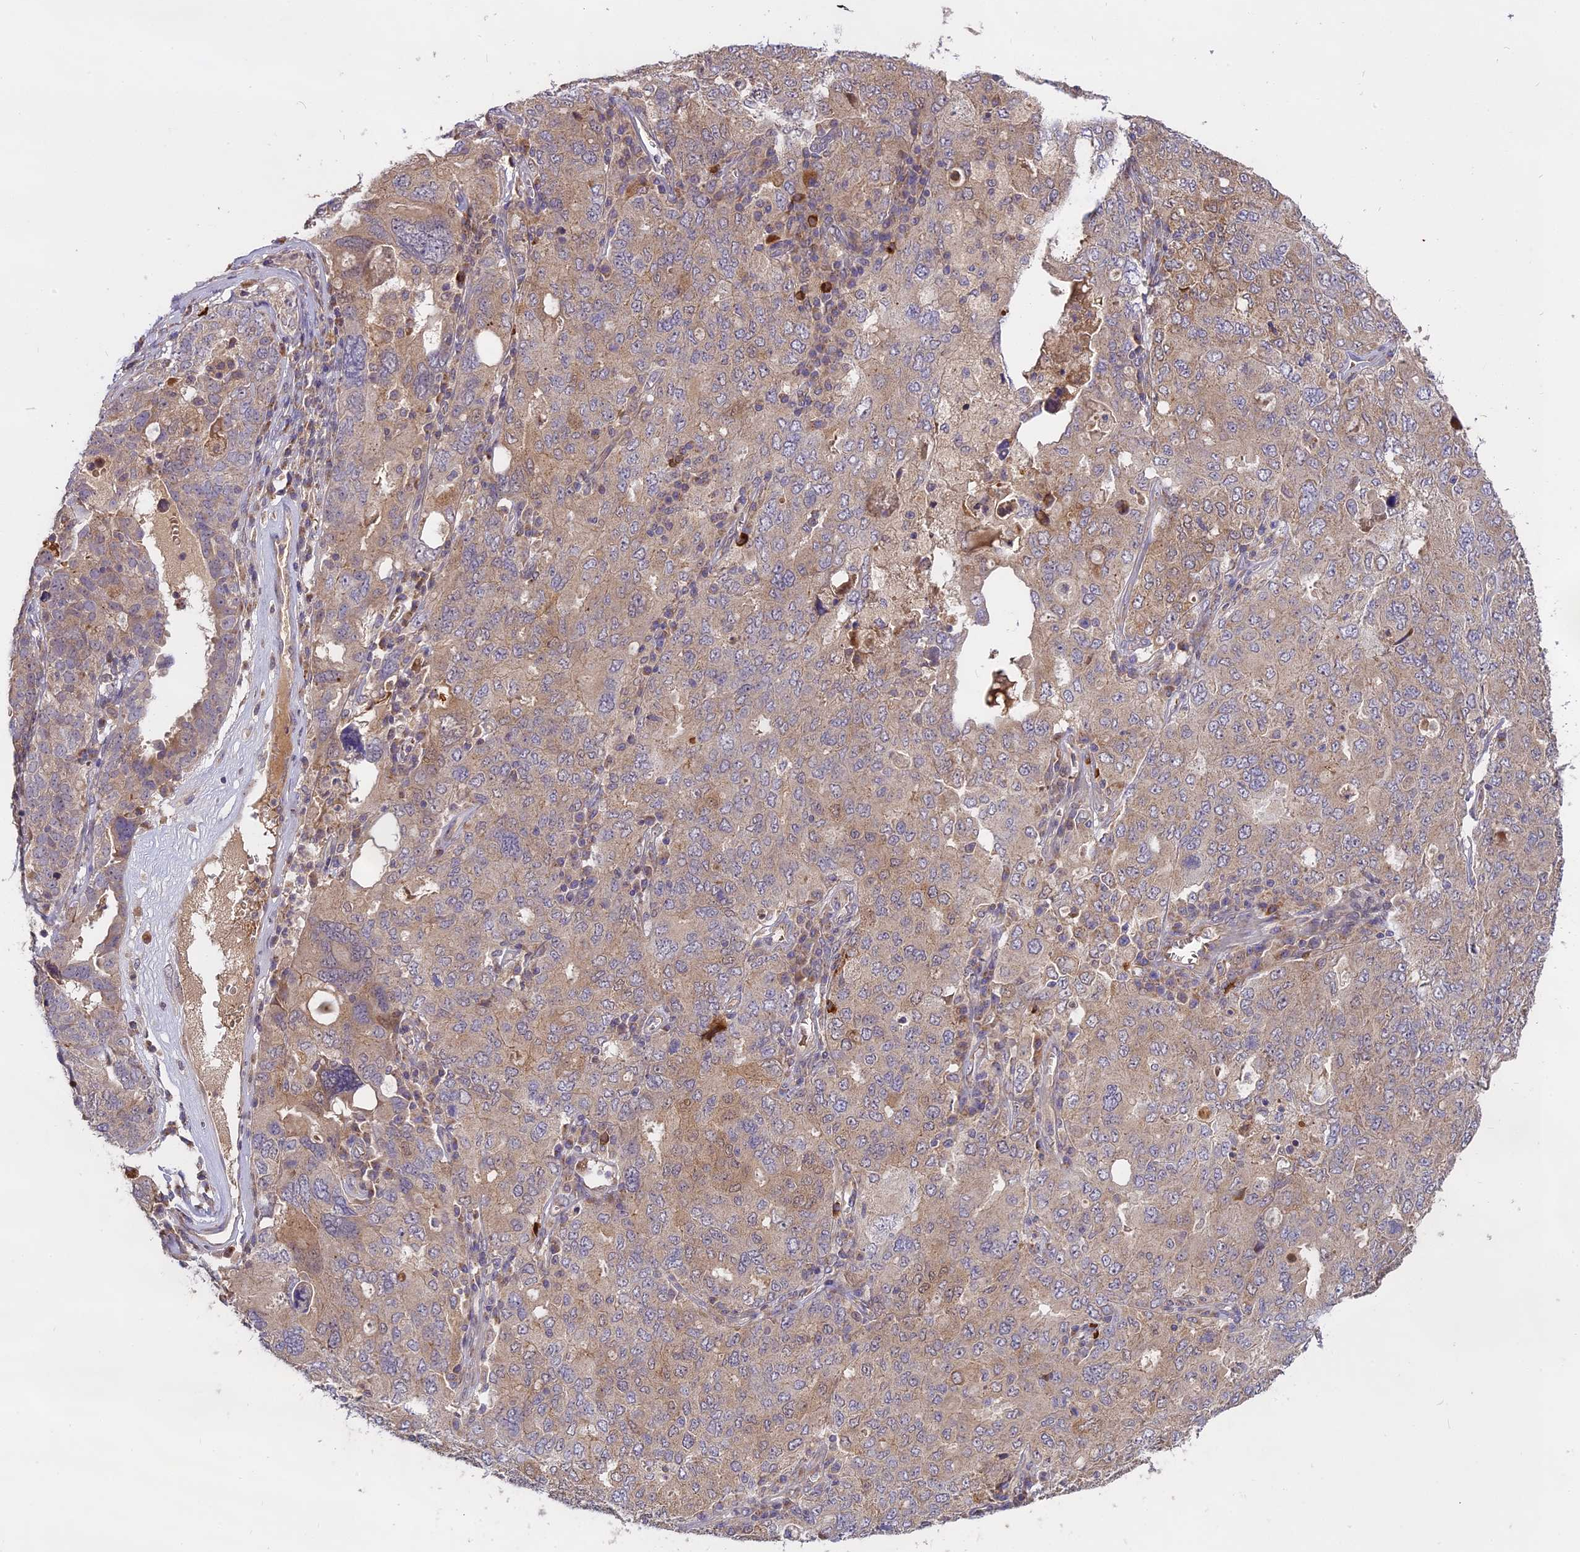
{"staining": {"intensity": "weak", "quantity": "25%-75%", "location": "cytoplasmic/membranous"}, "tissue": "ovarian cancer", "cell_type": "Tumor cells", "image_type": "cancer", "snomed": [{"axis": "morphology", "description": "Carcinoma, endometroid"}, {"axis": "topography", "description": "Ovary"}], "caption": "Endometroid carcinoma (ovarian) stained with a protein marker shows weak staining in tumor cells.", "gene": "MEMO1", "patient": {"sex": "female", "age": 62}}